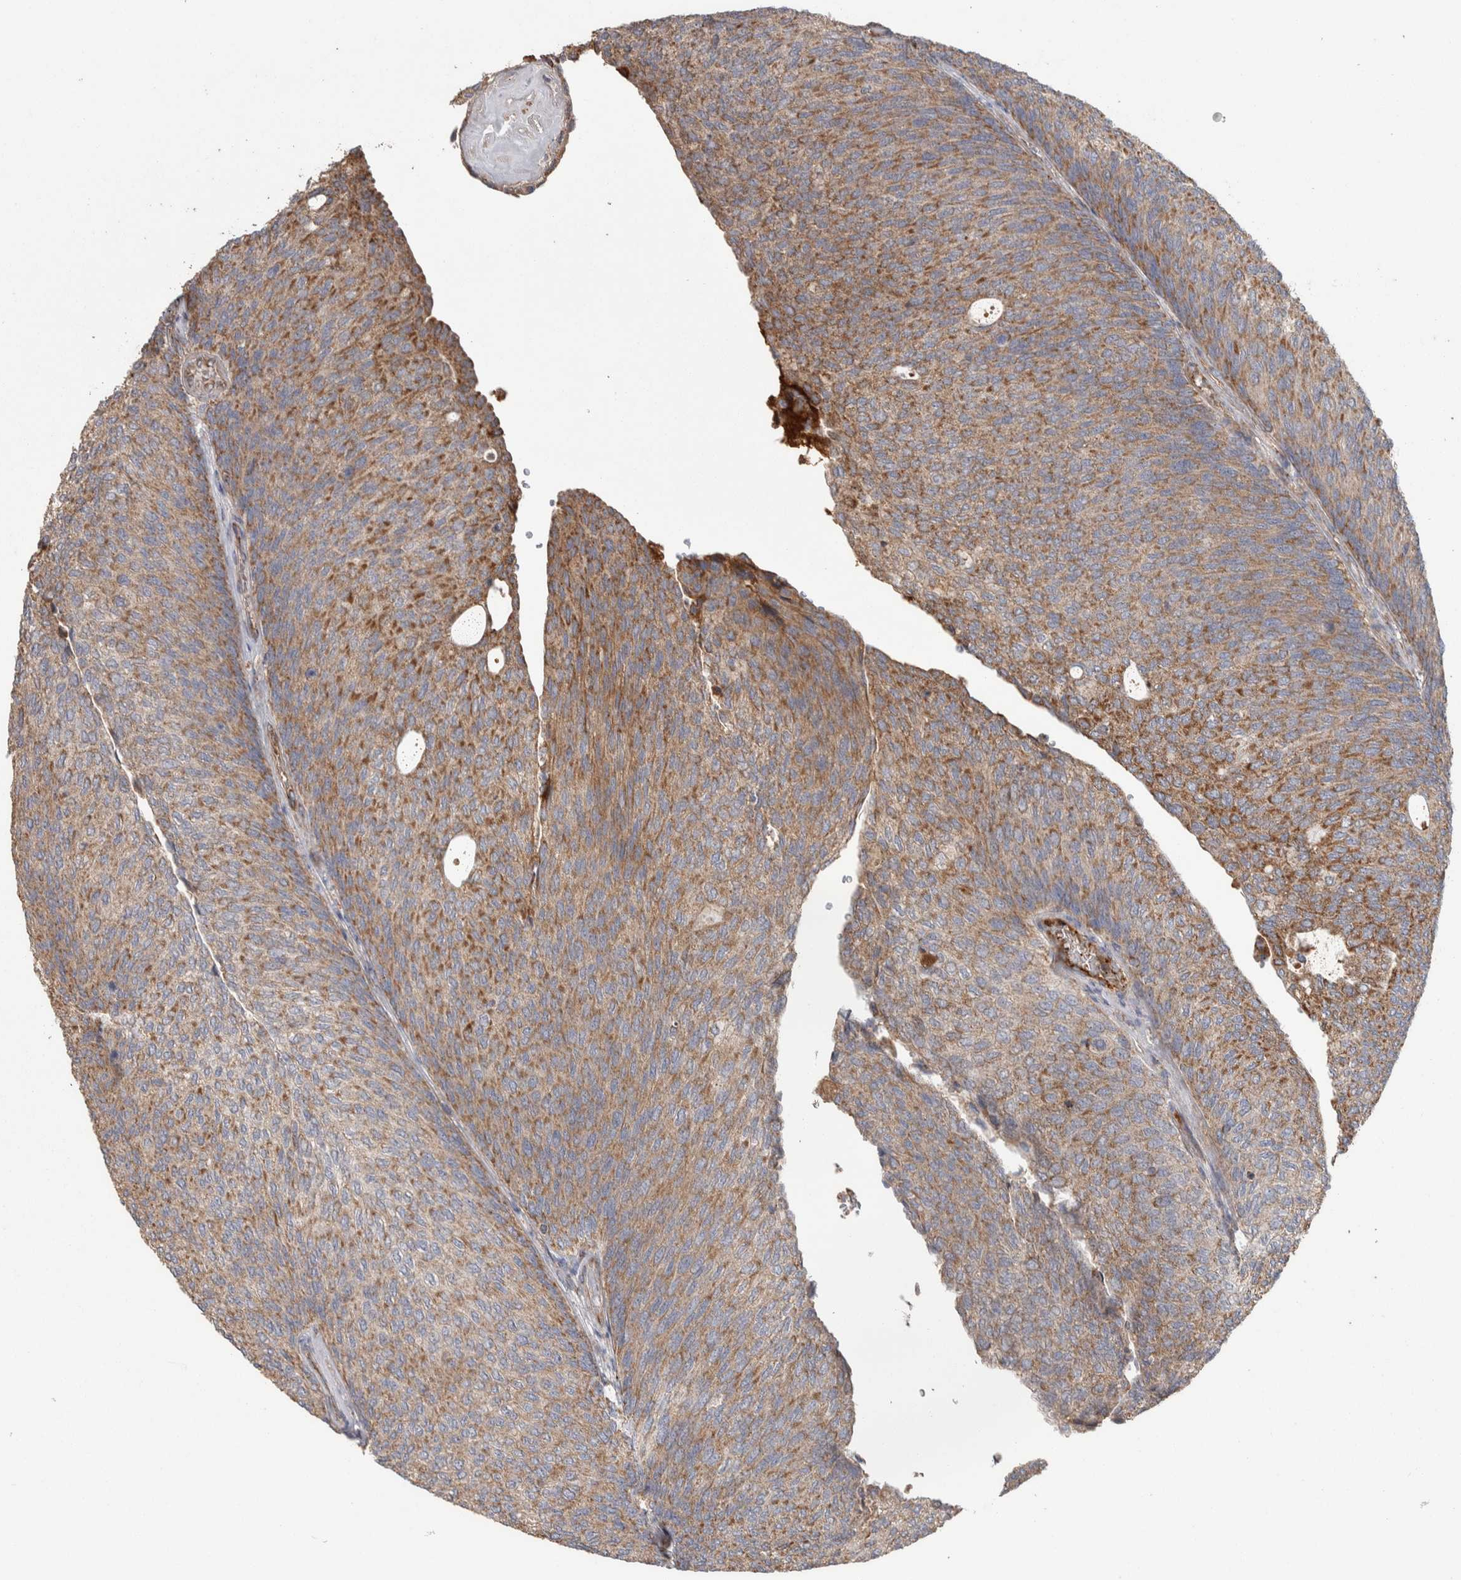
{"staining": {"intensity": "moderate", "quantity": ">75%", "location": "cytoplasmic/membranous"}, "tissue": "urothelial cancer", "cell_type": "Tumor cells", "image_type": "cancer", "snomed": [{"axis": "morphology", "description": "Urothelial carcinoma, Low grade"}, {"axis": "topography", "description": "Urinary bladder"}], "caption": "The immunohistochemical stain shows moderate cytoplasmic/membranous staining in tumor cells of urothelial cancer tissue.", "gene": "SCO1", "patient": {"sex": "female", "age": 79}}